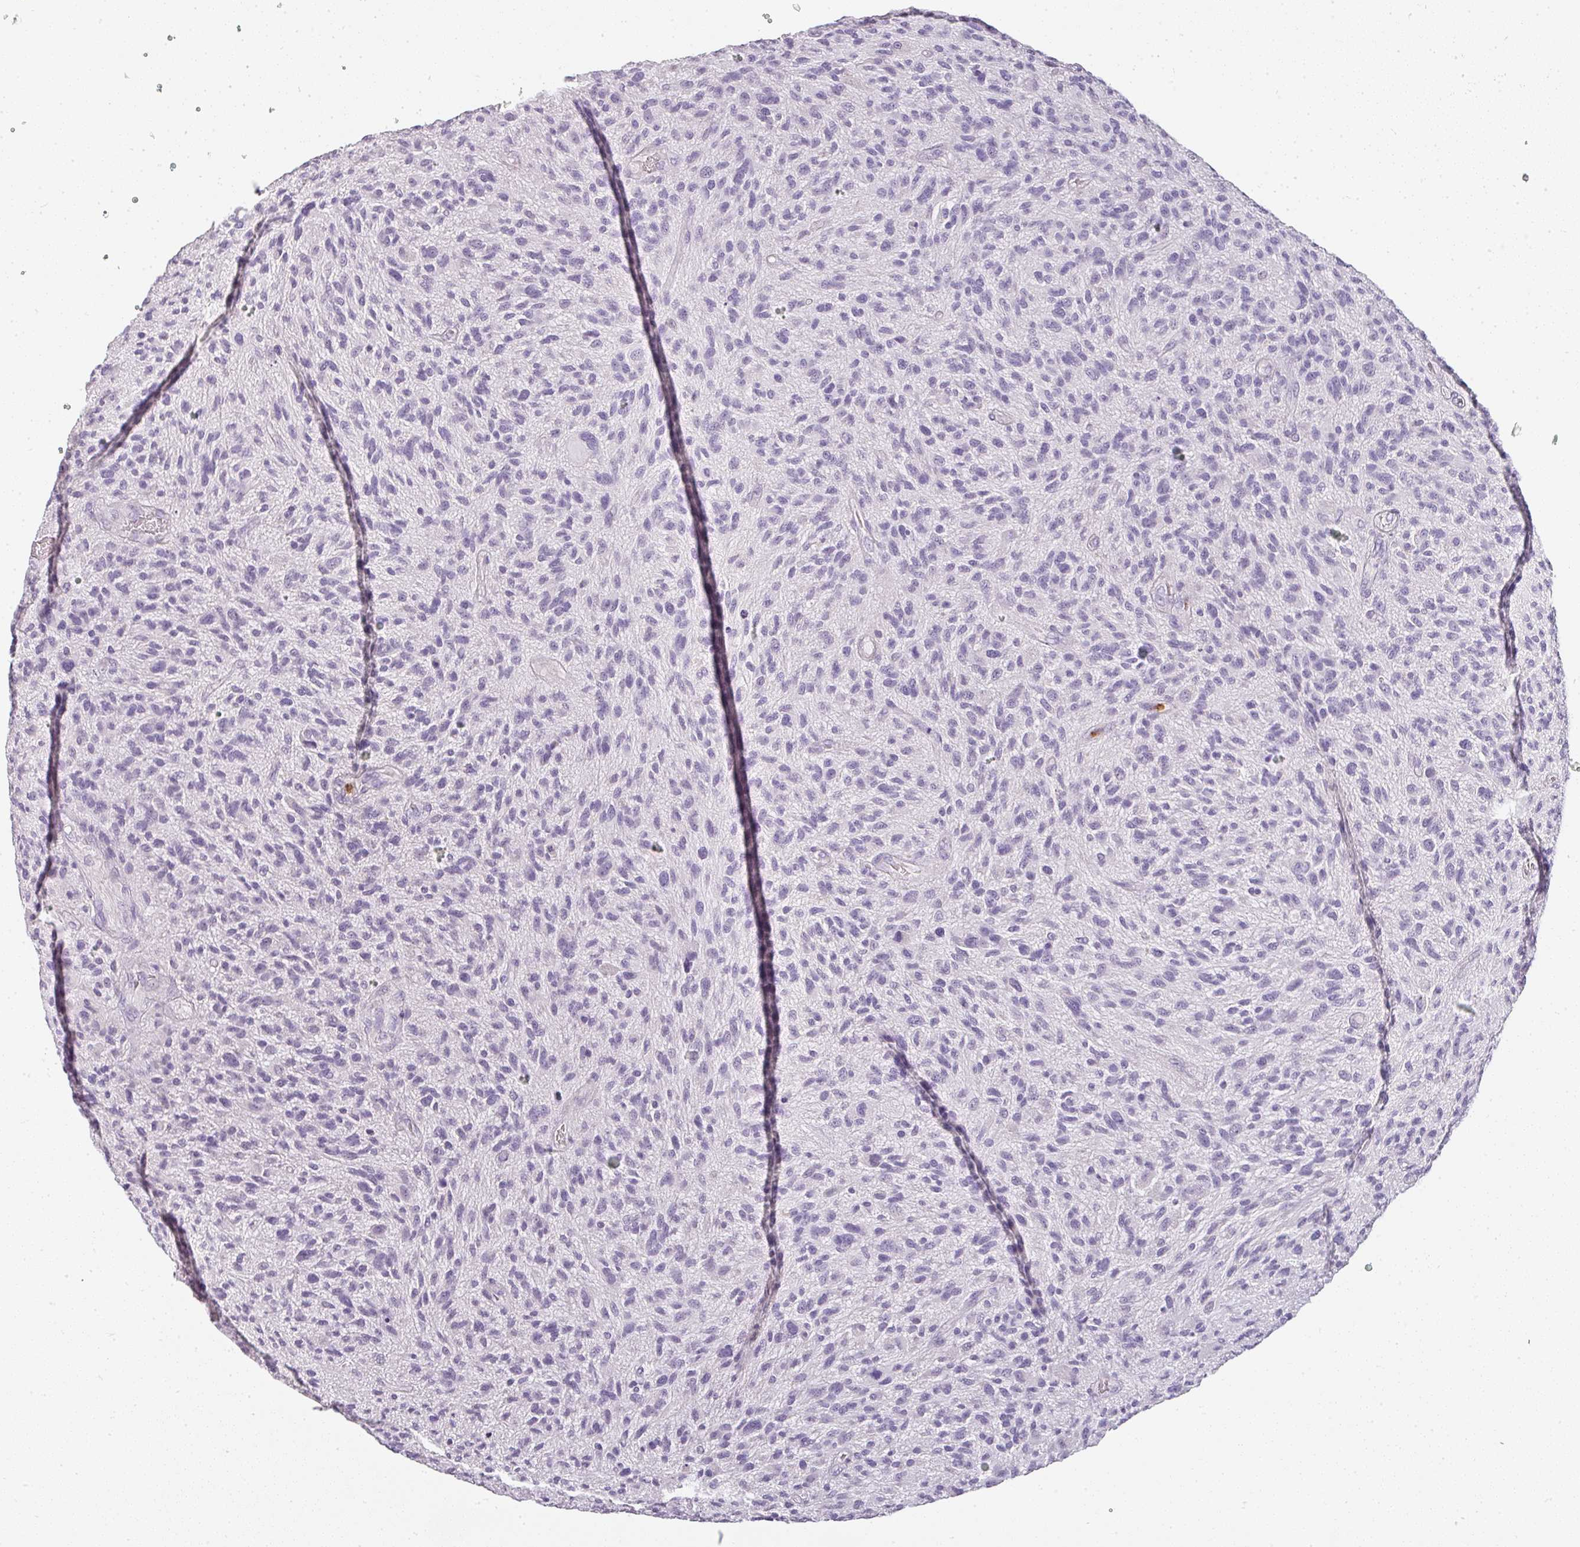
{"staining": {"intensity": "negative", "quantity": "none", "location": "none"}, "tissue": "glioma", "cell_type": "Tumor cells", "image_type": "cancer", "snomed": [{"axis": "morphology", "description": "Glioma, malignant, High grade"}, {"axis": "topography", "description": "Brain"}], "caption": "DAB immunohistochemical staining of human malignant glioma (high-grade) shows no significant expression in tumor cells.", "gene": "CAMP", "patient": {"sex": "male", "age": 47}}